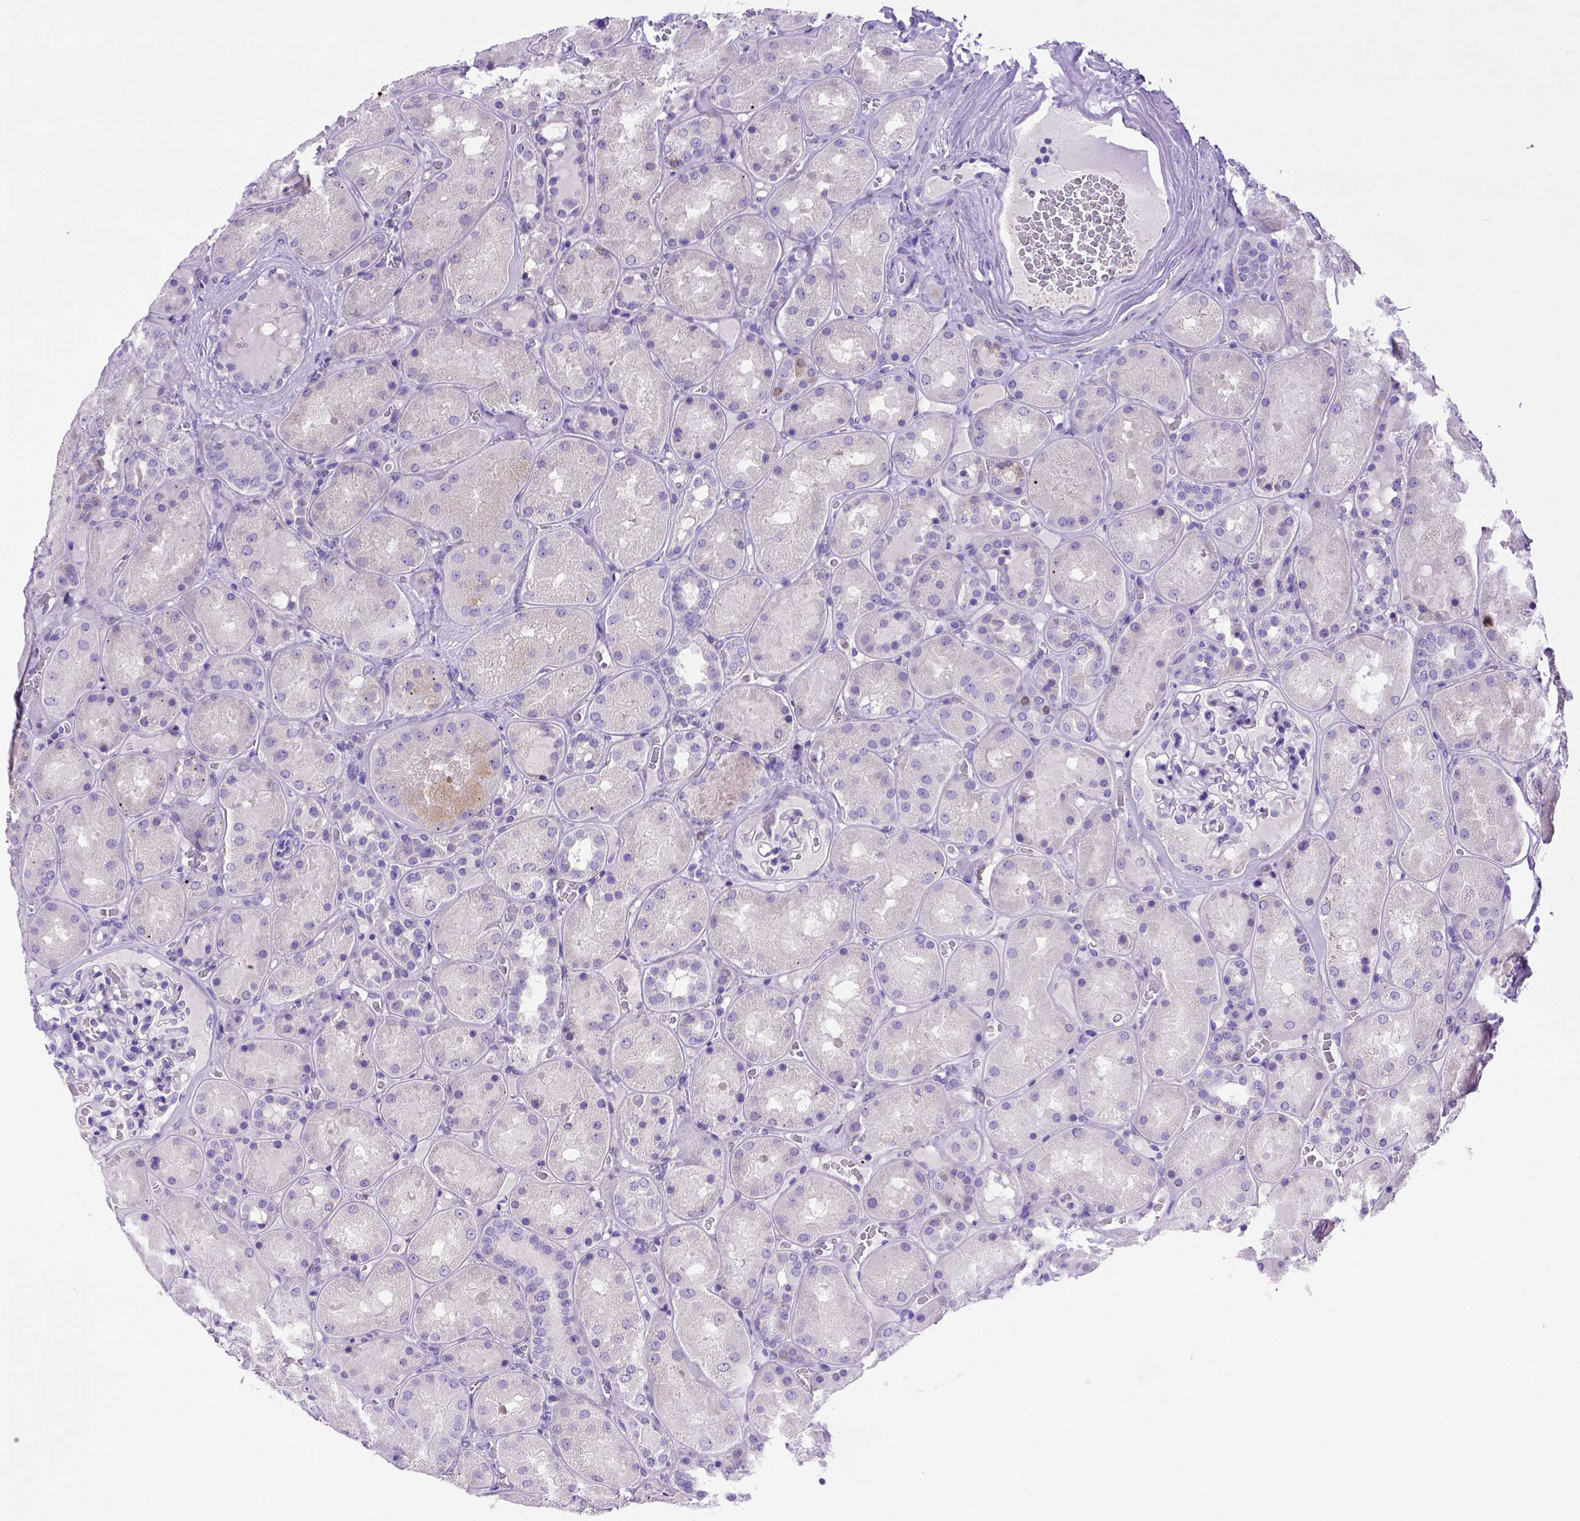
{"staining": {"intensity": "negative", "quantity": "none", "location": "none"}, "tissue": "kidney", "cell_type": "Cells in glomeruli", "image_type": "normal", "snomed": [{"axis": "morphology", "description": "Normal tissue, NOS"}, {"axis": "topography", "description": "Kidney"}], "caption": "A high-resolution histopathology image shows IHC staining of benign kidney, which exhibits no significant positivity in cells in glomeruli.", "gene": "PTGES", "patient": {"sex": "male", "age": 73}}